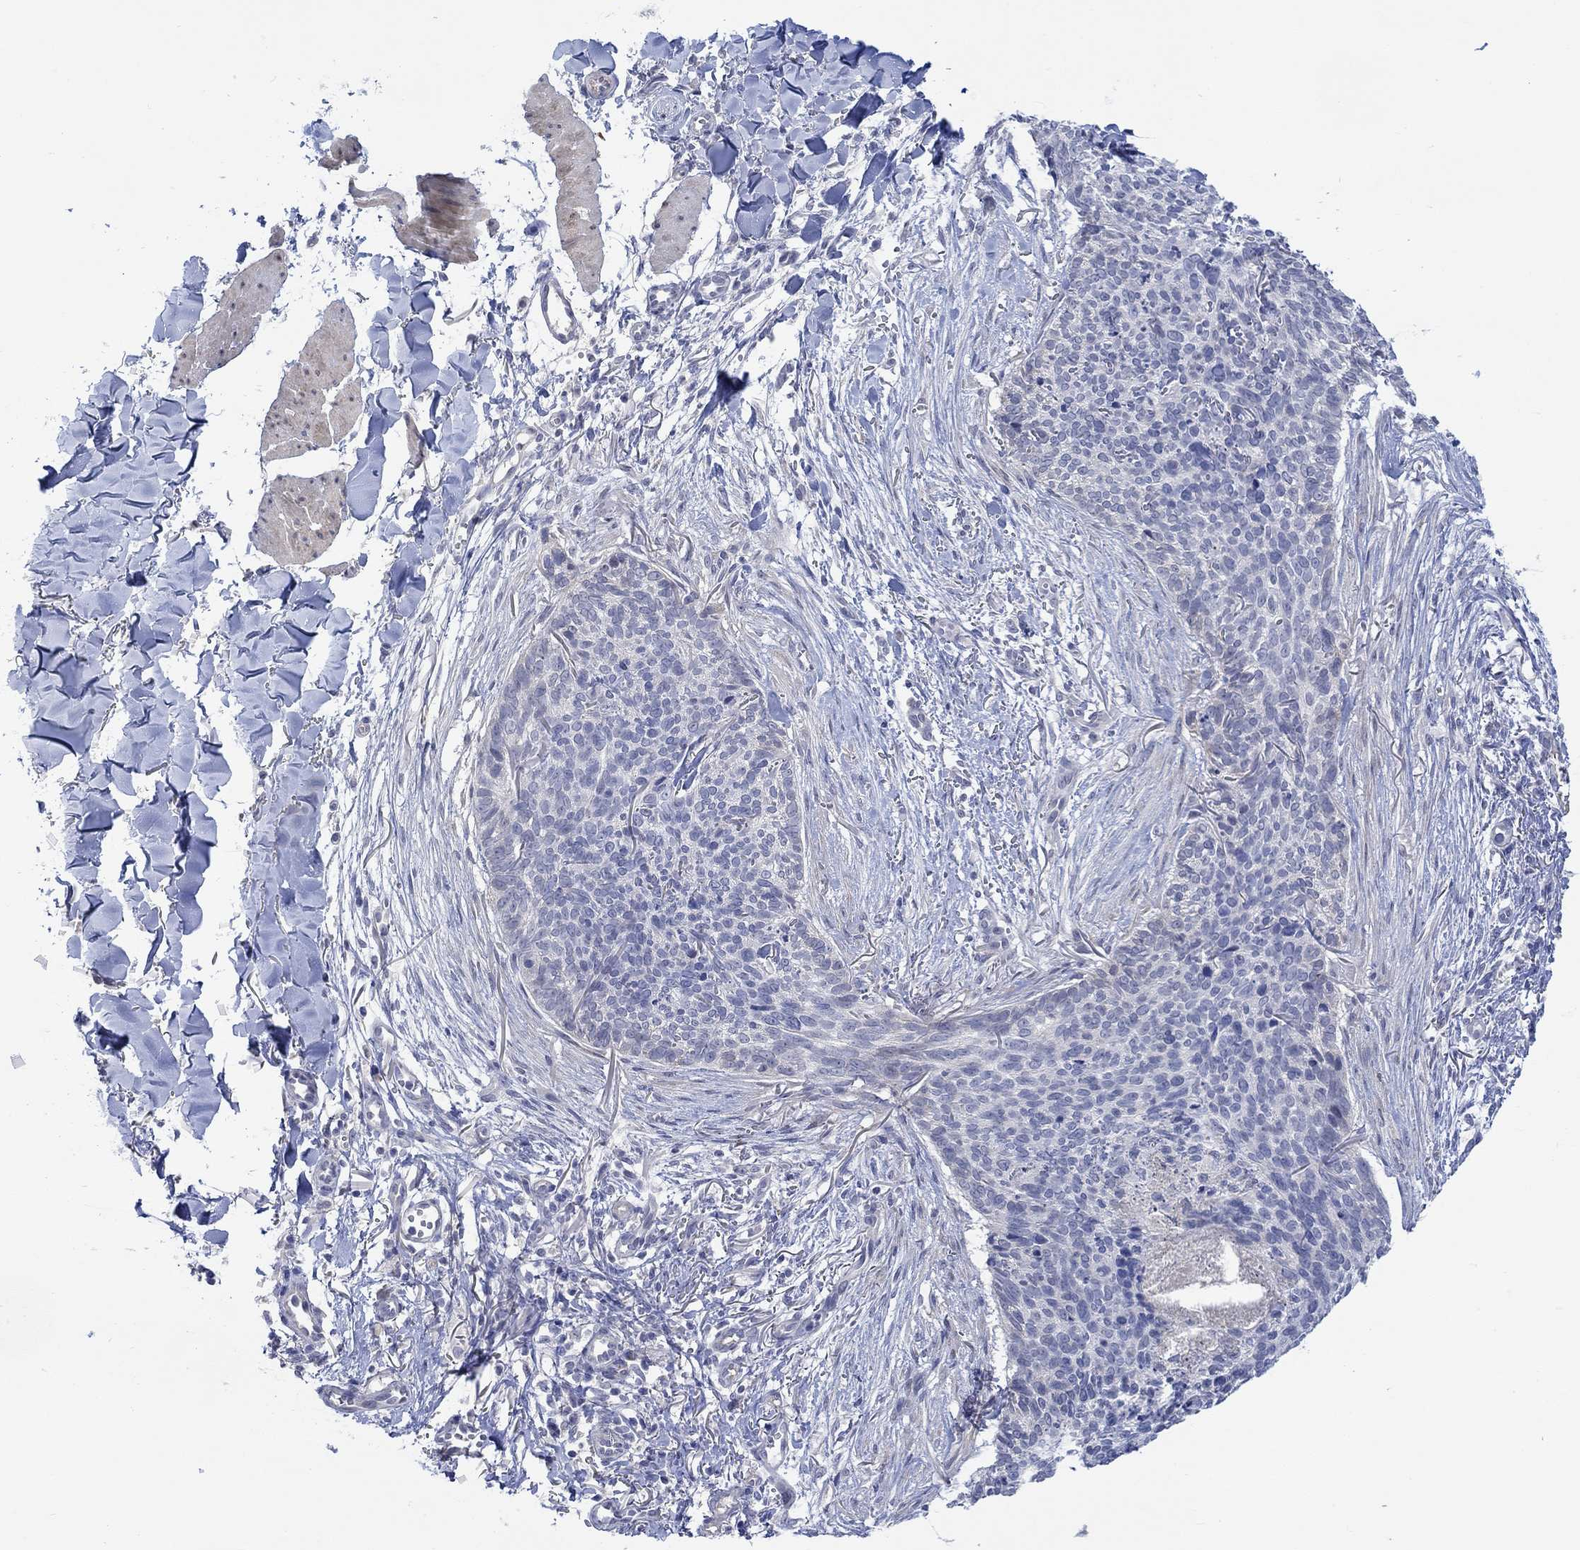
{"staining": {"intensity": "negative", "quantity": "none", "location": "none"}, "tissue": "skin cancer", "cell_type": "Tumor cells", "image_type": "cancer", "snomed": [{"axis": "morphology", "description": "Basal cell carcinoma"}, {"axis": "topography", "description": "Skin"}], "caption": "Immunohistochemical staining of skin basal cell carcinoma reveals no significant staining in tumor cells.", "gene": "DLK1", "patient": {"sex": "male", "age": 64}}